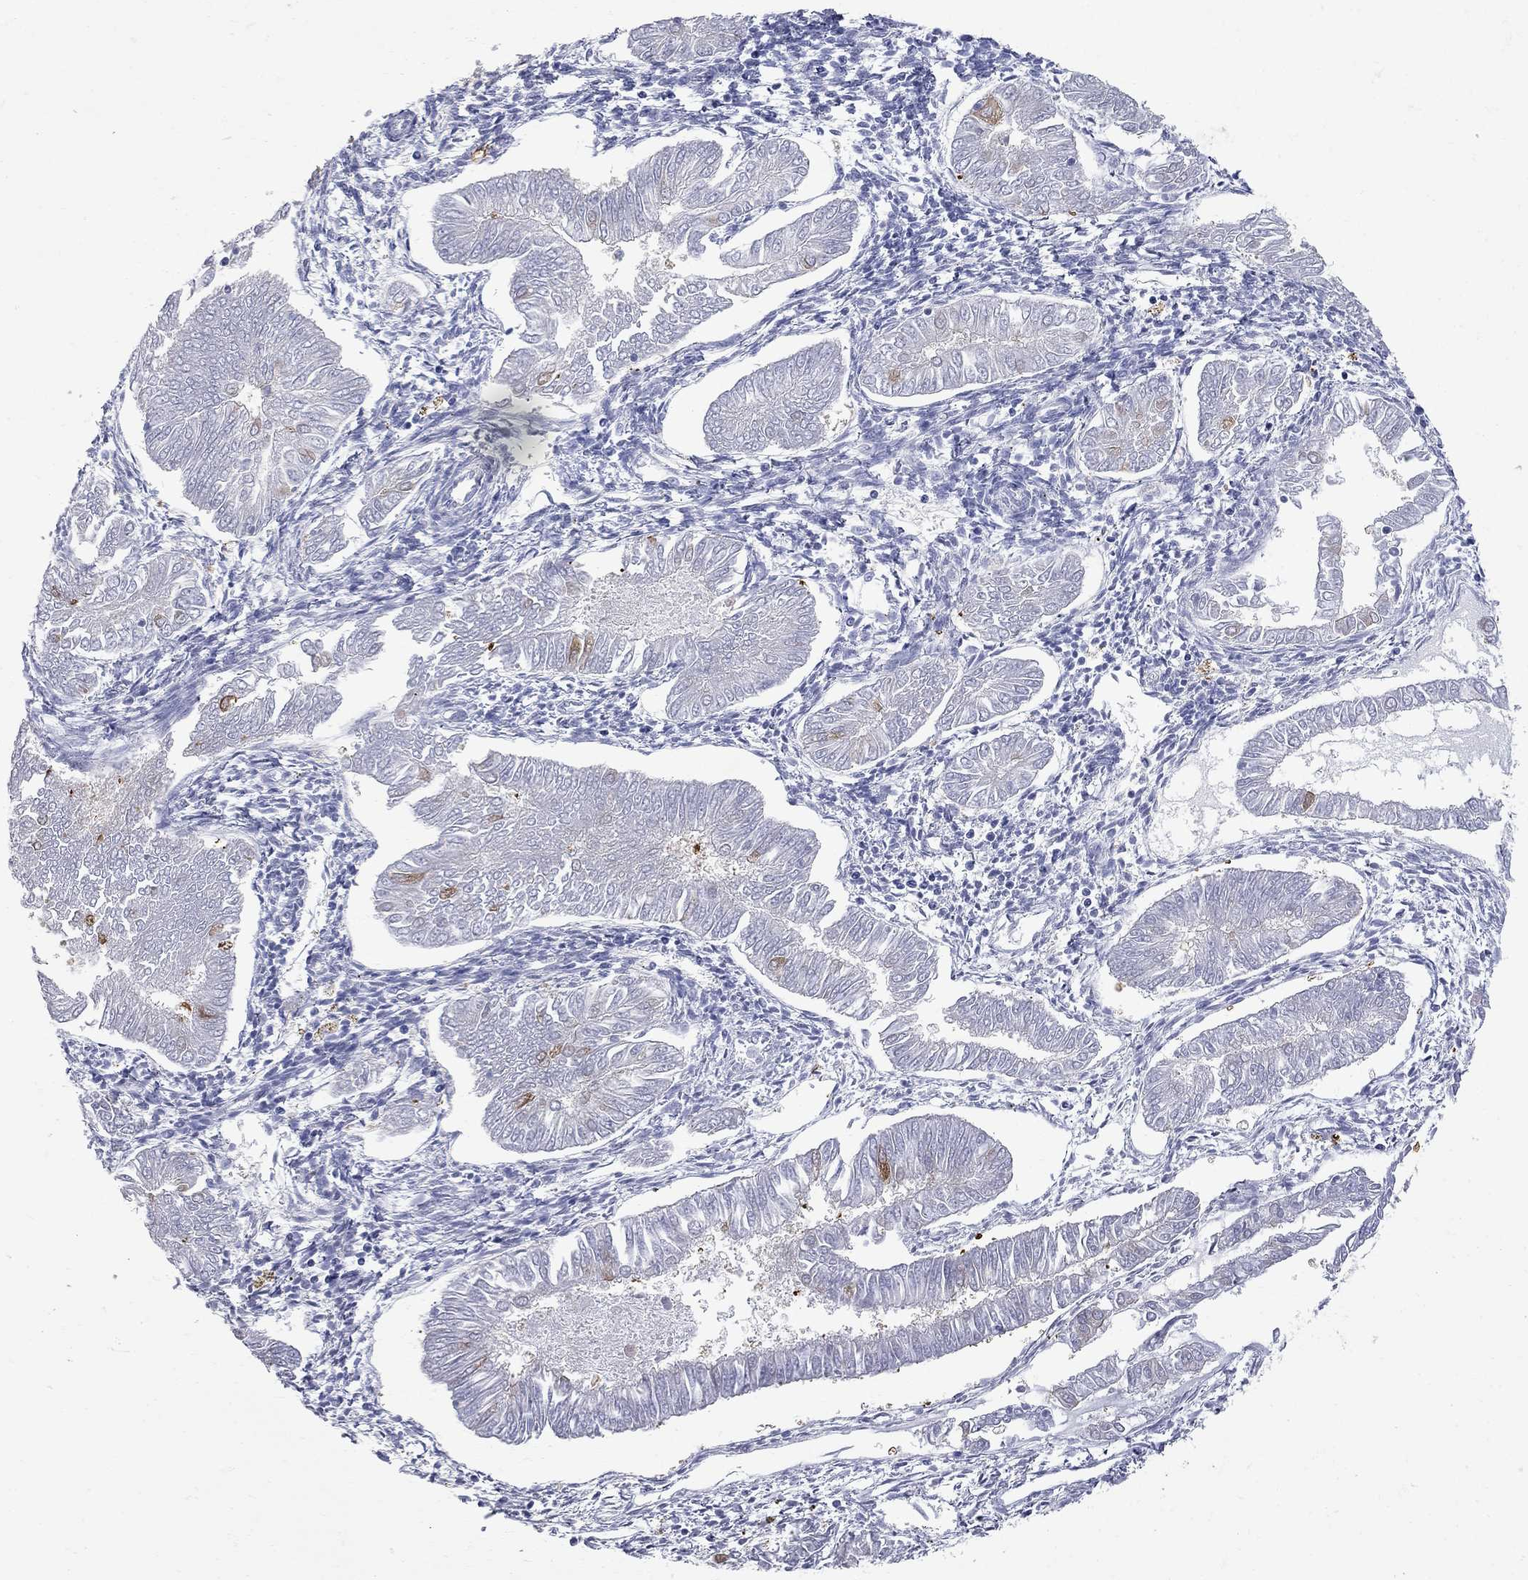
{"staining": {"intensity": "moderate", "quantity": "<25%", "location": "cytoplasmic/membranous"}, "tissue": "endometrial cancer", "cell_type": "Tumor cells", "image_type": "cancer", "snomed": [{"axis": "morphology", "description": "Adenocarcinoma, NOS"}, {"axis": "topography", "description": "Endometrium"}], "caption": "Protein expression analysis of adenocarcinoma (endometrial) shows moderate cytoplasmic/membranous positivity in approximately <25% of tumor cells.", "gene": "GALNT8", "patient": {"sex": "female", "age": 53}}